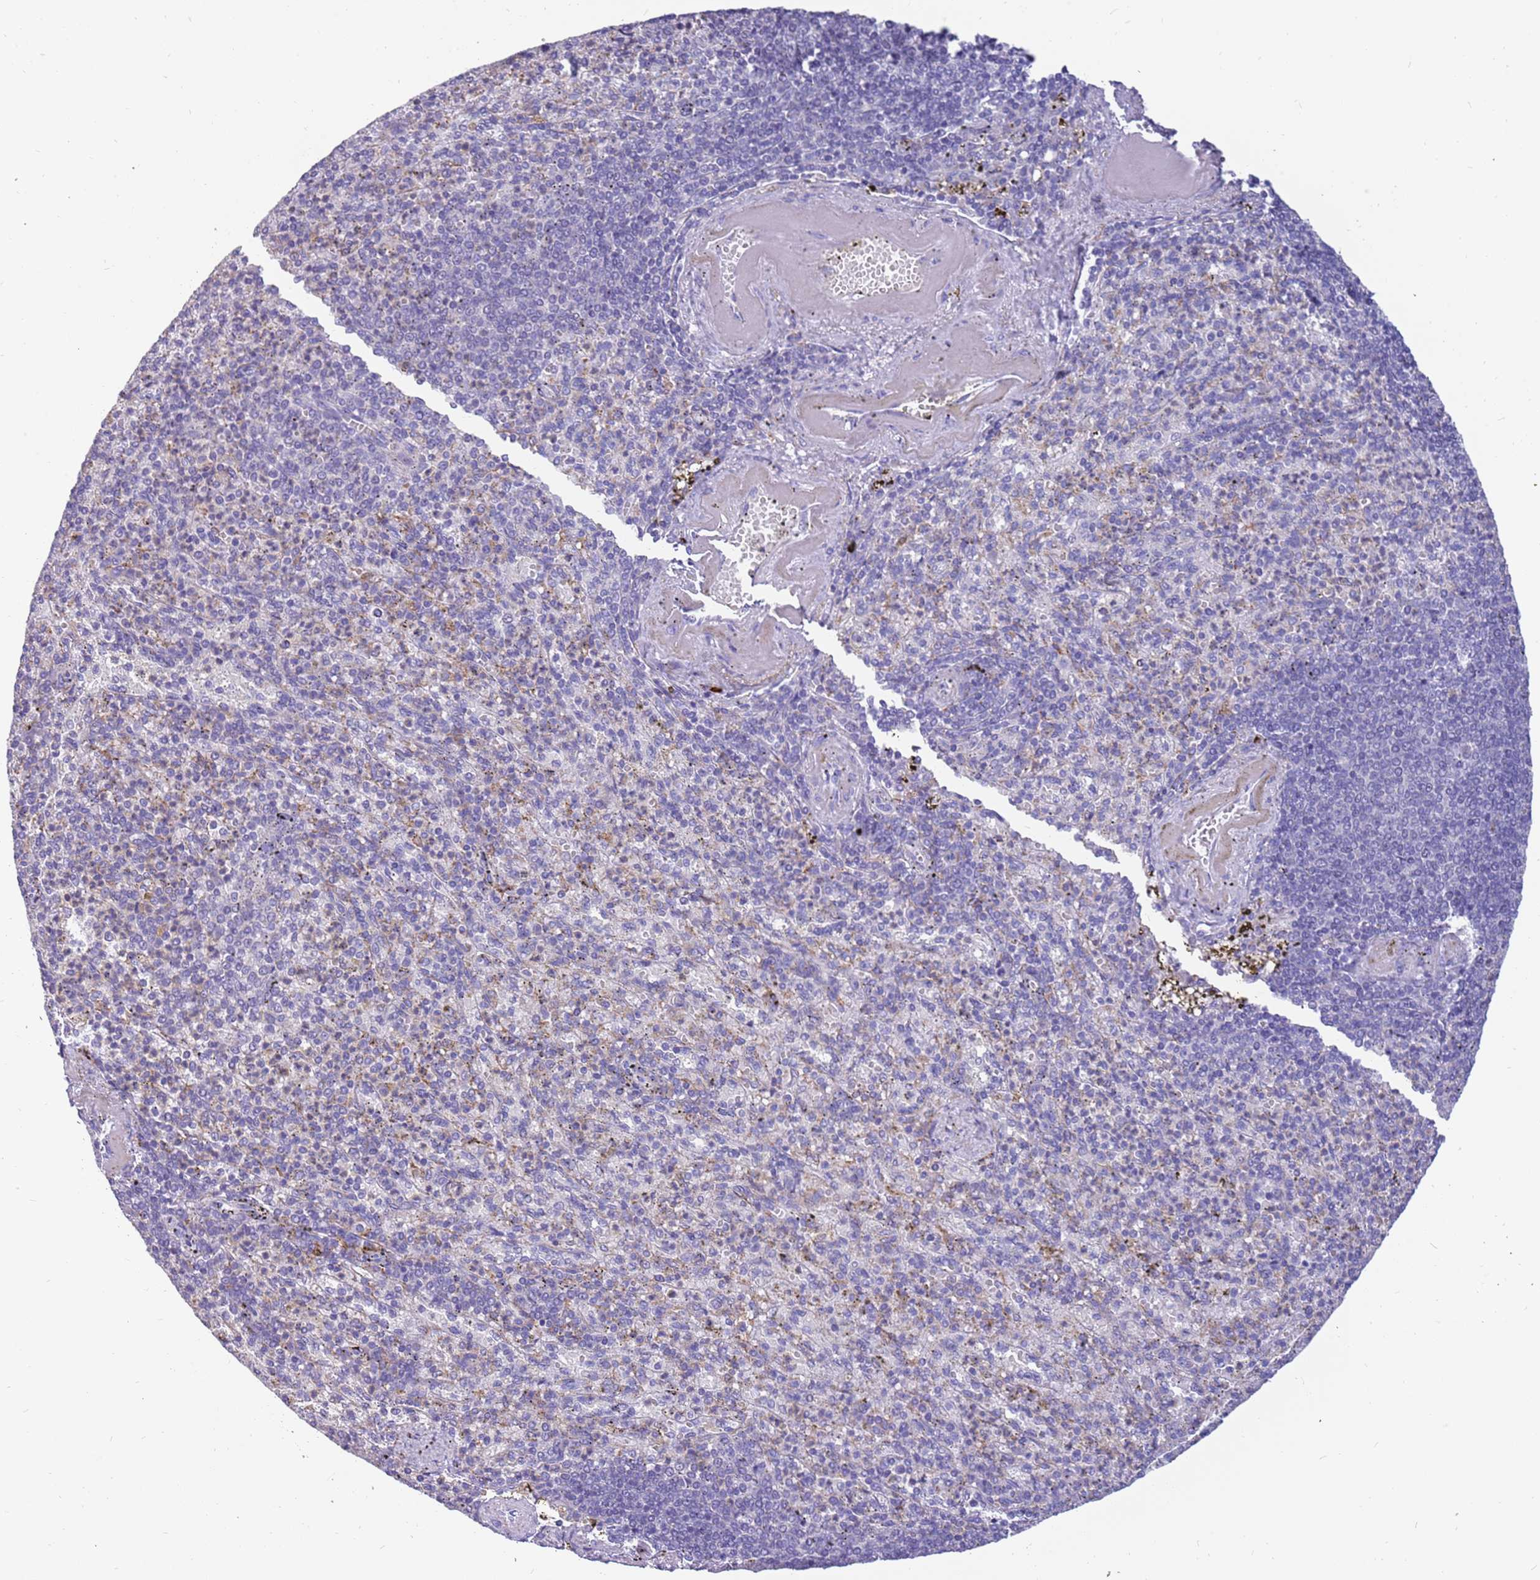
{"staining": {"intensity": "negative", "quantity": "none", "location": "none"}, "tissue": "spleen", "cell_type": "Cells in red pulp", "image_type": "normal", "snomed": [{"axis": "morphology", "description": "Normal tissue, NOS"}, {"axis": "topography", "description": "Spleen"}], "caption": "A photomicrograph of spleen stained for a protein demonstrates no brown staining in cells in red pulp. (Stains: DAB immunohistochemistry with hematoxylin counter stain, Microscopy: brightfield microscopy at high magnification).", "gene": "RHCG", "patient": {"sex": "female", "age": 74}}